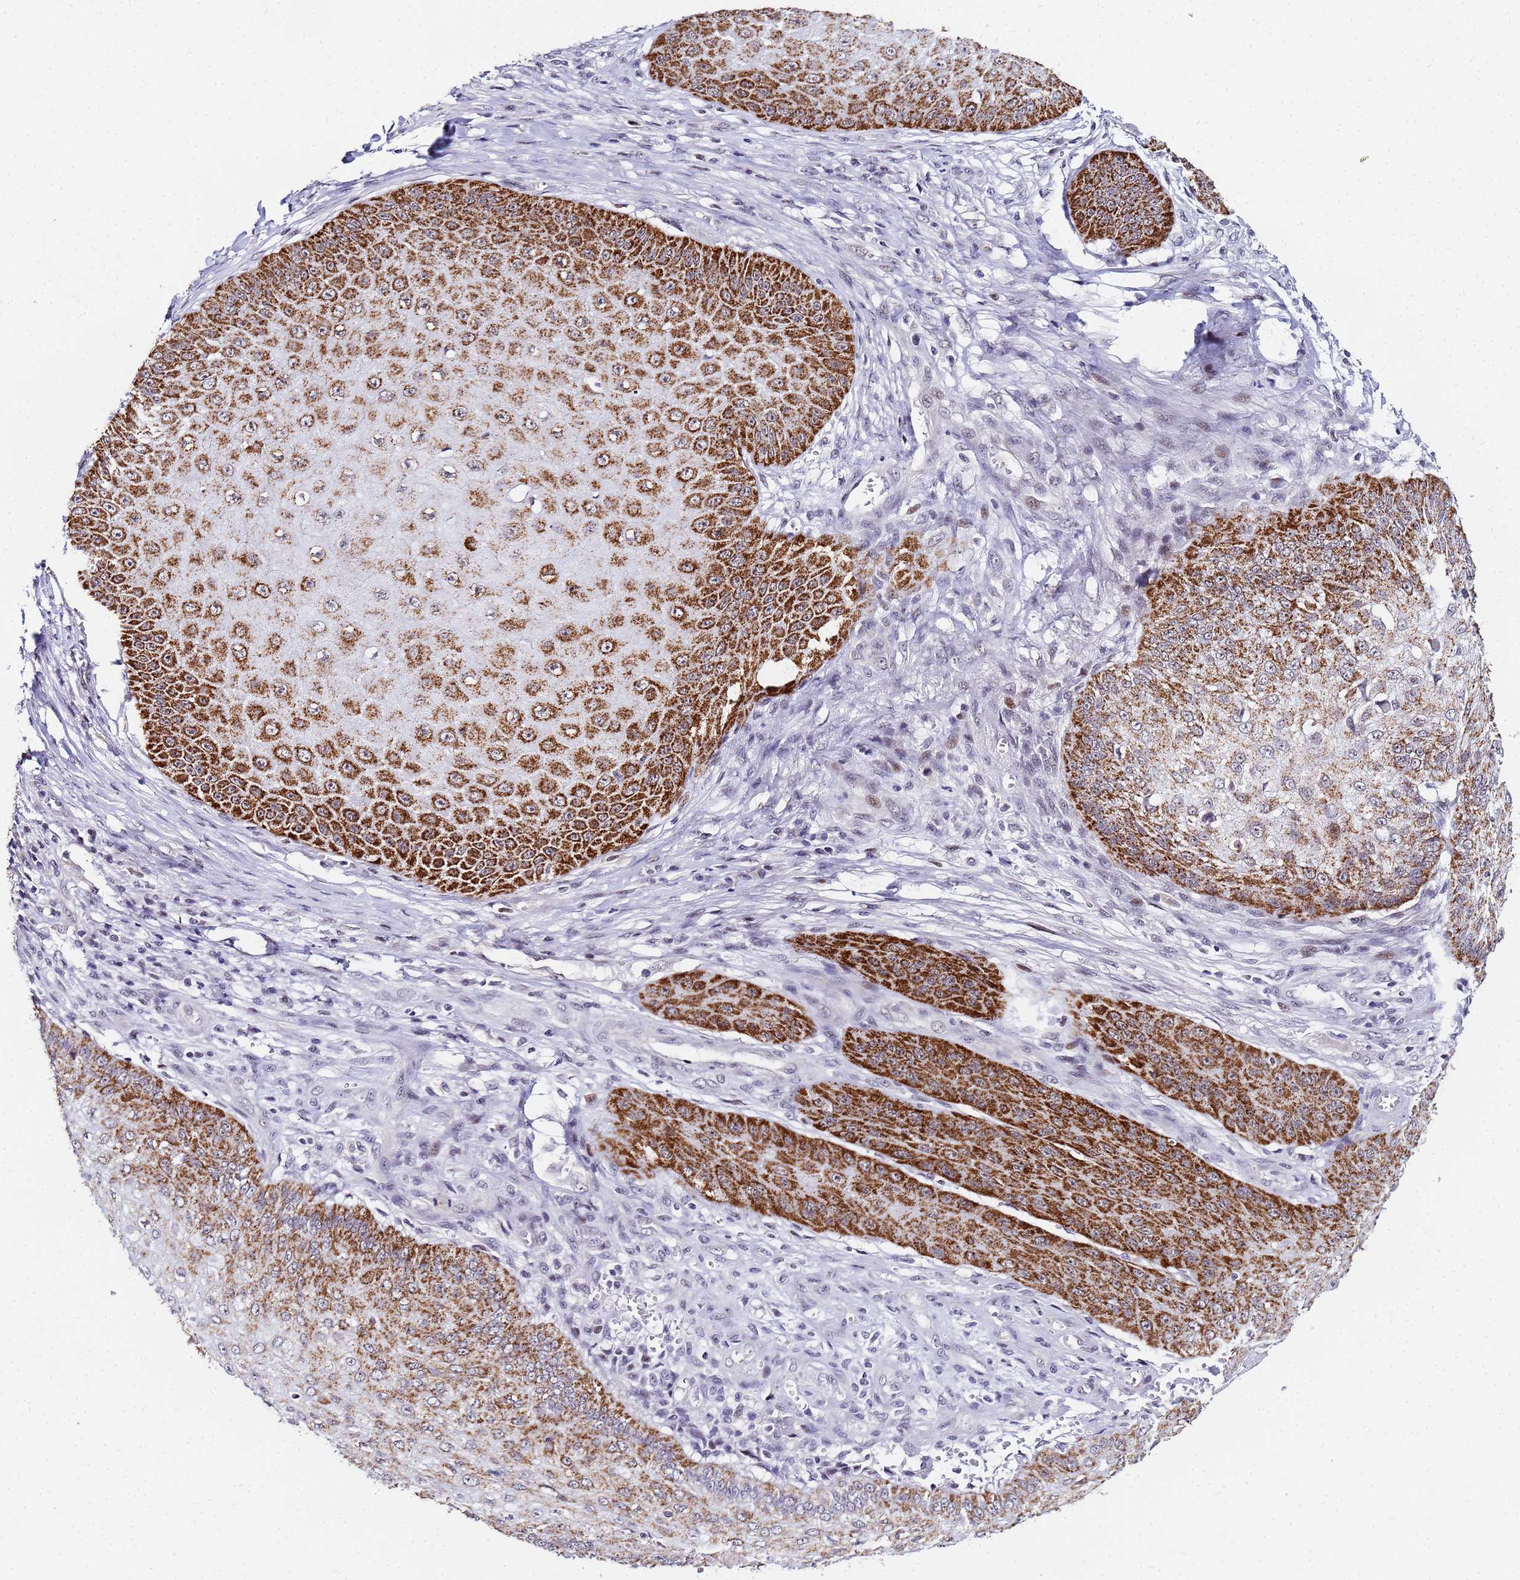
{"staining": {"intensity": "strong", "quantity": ">75%", "location": "cytoplasmic/membranous"}, "tissue": "skin cancer", "cell_type": "Tumor cells", "image_type": "cancer", "snomed": [{"axis": "morphology", "description": "Squamous cell carcinoma, NOS"}, {"axis": "topography", "description": "Skin"}], "caption": "Immunohistochemistry photomicrograph of squamous cell carcinoma (skin) stained for a protein (brown), which shows high levels of strong cytoplasmic/membranous staining in approximately >75% of tumor cells.", "gene": "CKMT1A", "patient": {"sex": "male", "age": 70}}